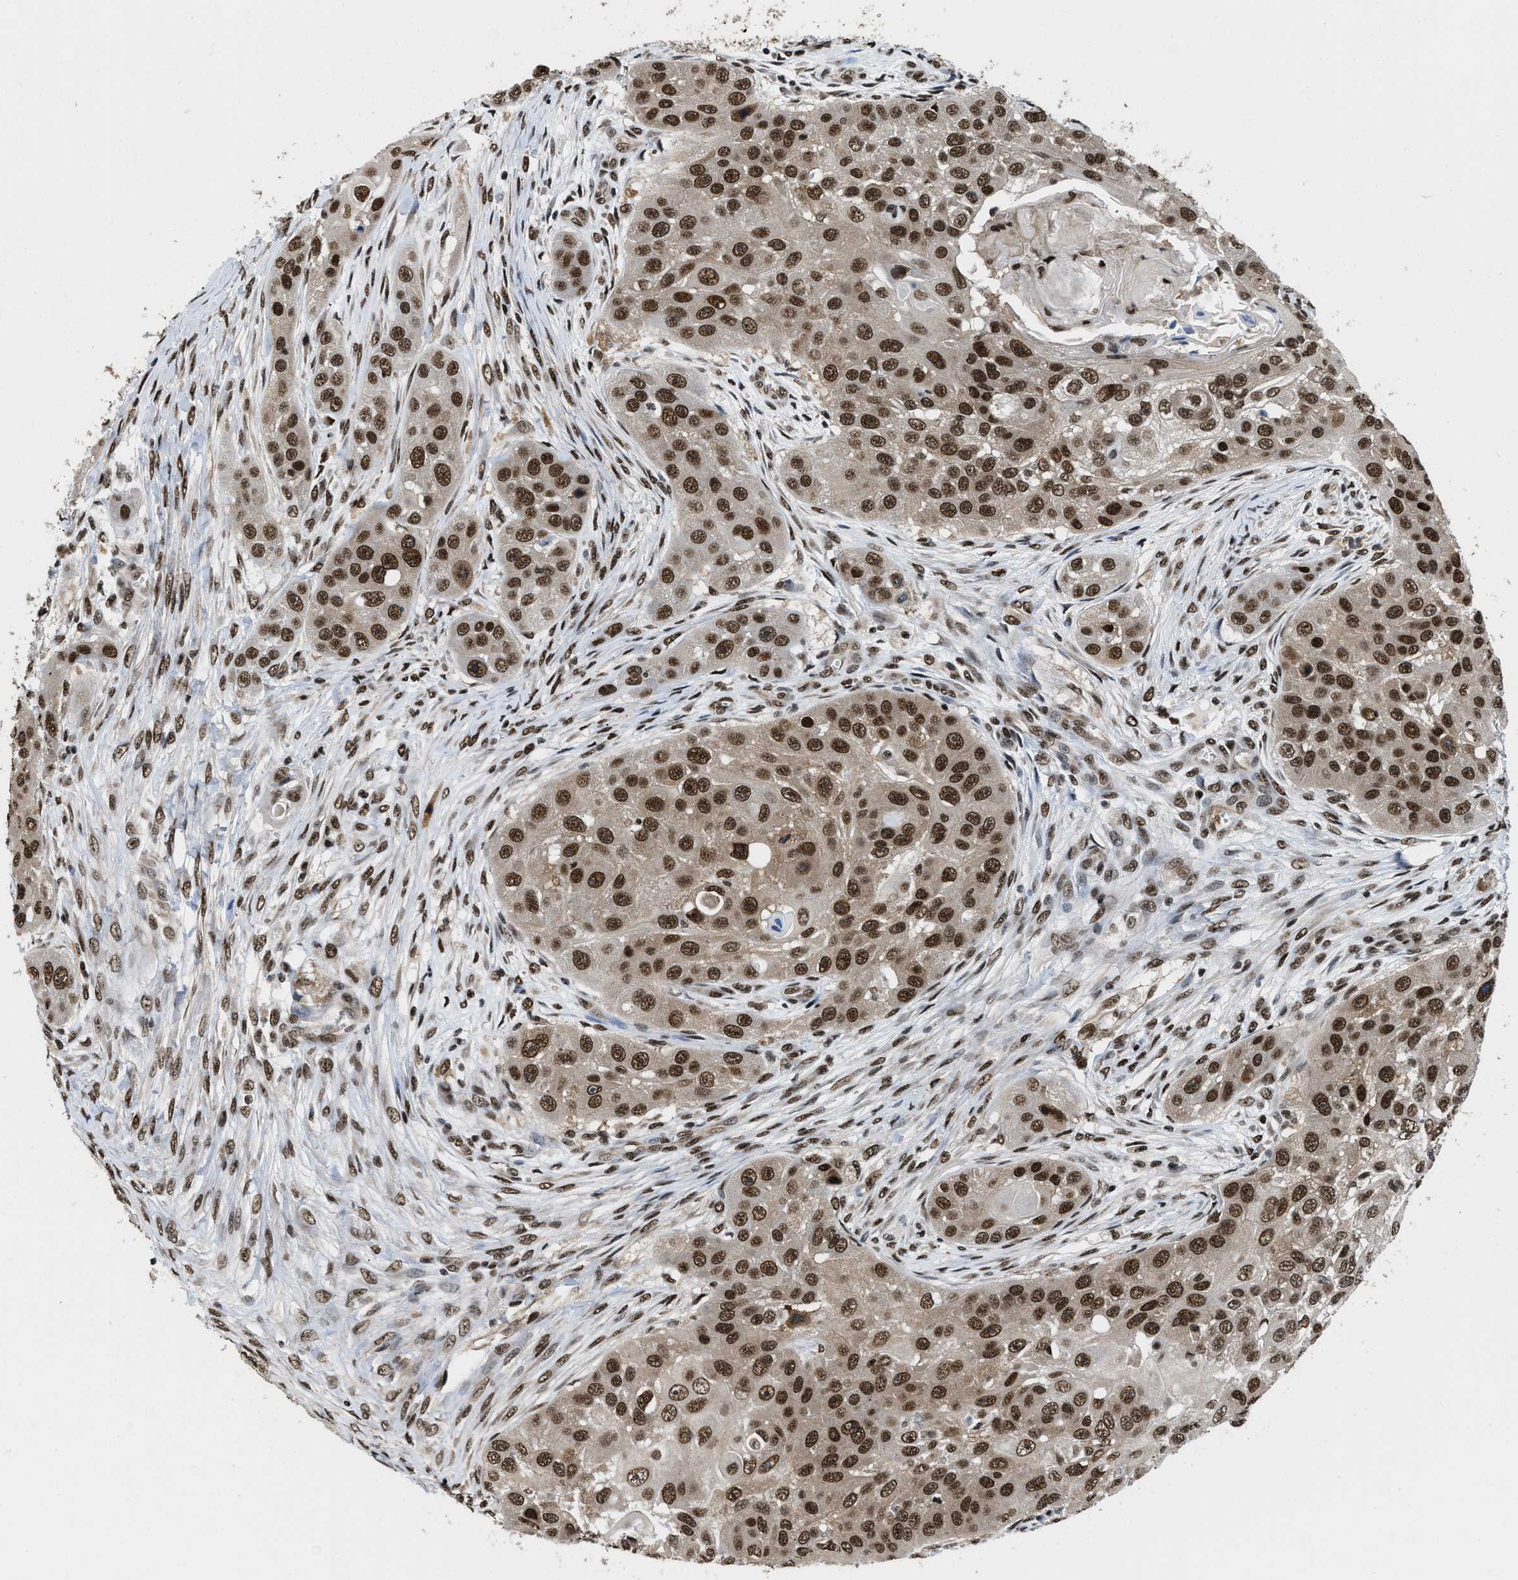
{"staining": {"intensity": "strong", "quantity": ">75%", "location": "nuclear"}, "tissue": "head and neck cancer", "cell_type": "Tumor cells", "image_type": "cancer", "snomed": [{"axis": "morphology", "description": "Normal tissue, NOS"}, {"axis": "morphology", "description": "Squamous cell carcinoma, NOS"}, {"axis": "topography", "description": "Skeletal muscle"}, {"axis": "topography", "description": "Head-Neck"}], "caption": "A photomicrograph of human squamous cell carcinoma (head and neck) stained for a protein exhibits strong nuclear brown staining in tumor cells.", "gene": "SAFB", "patient": {"sex": "male", "age": 51}}